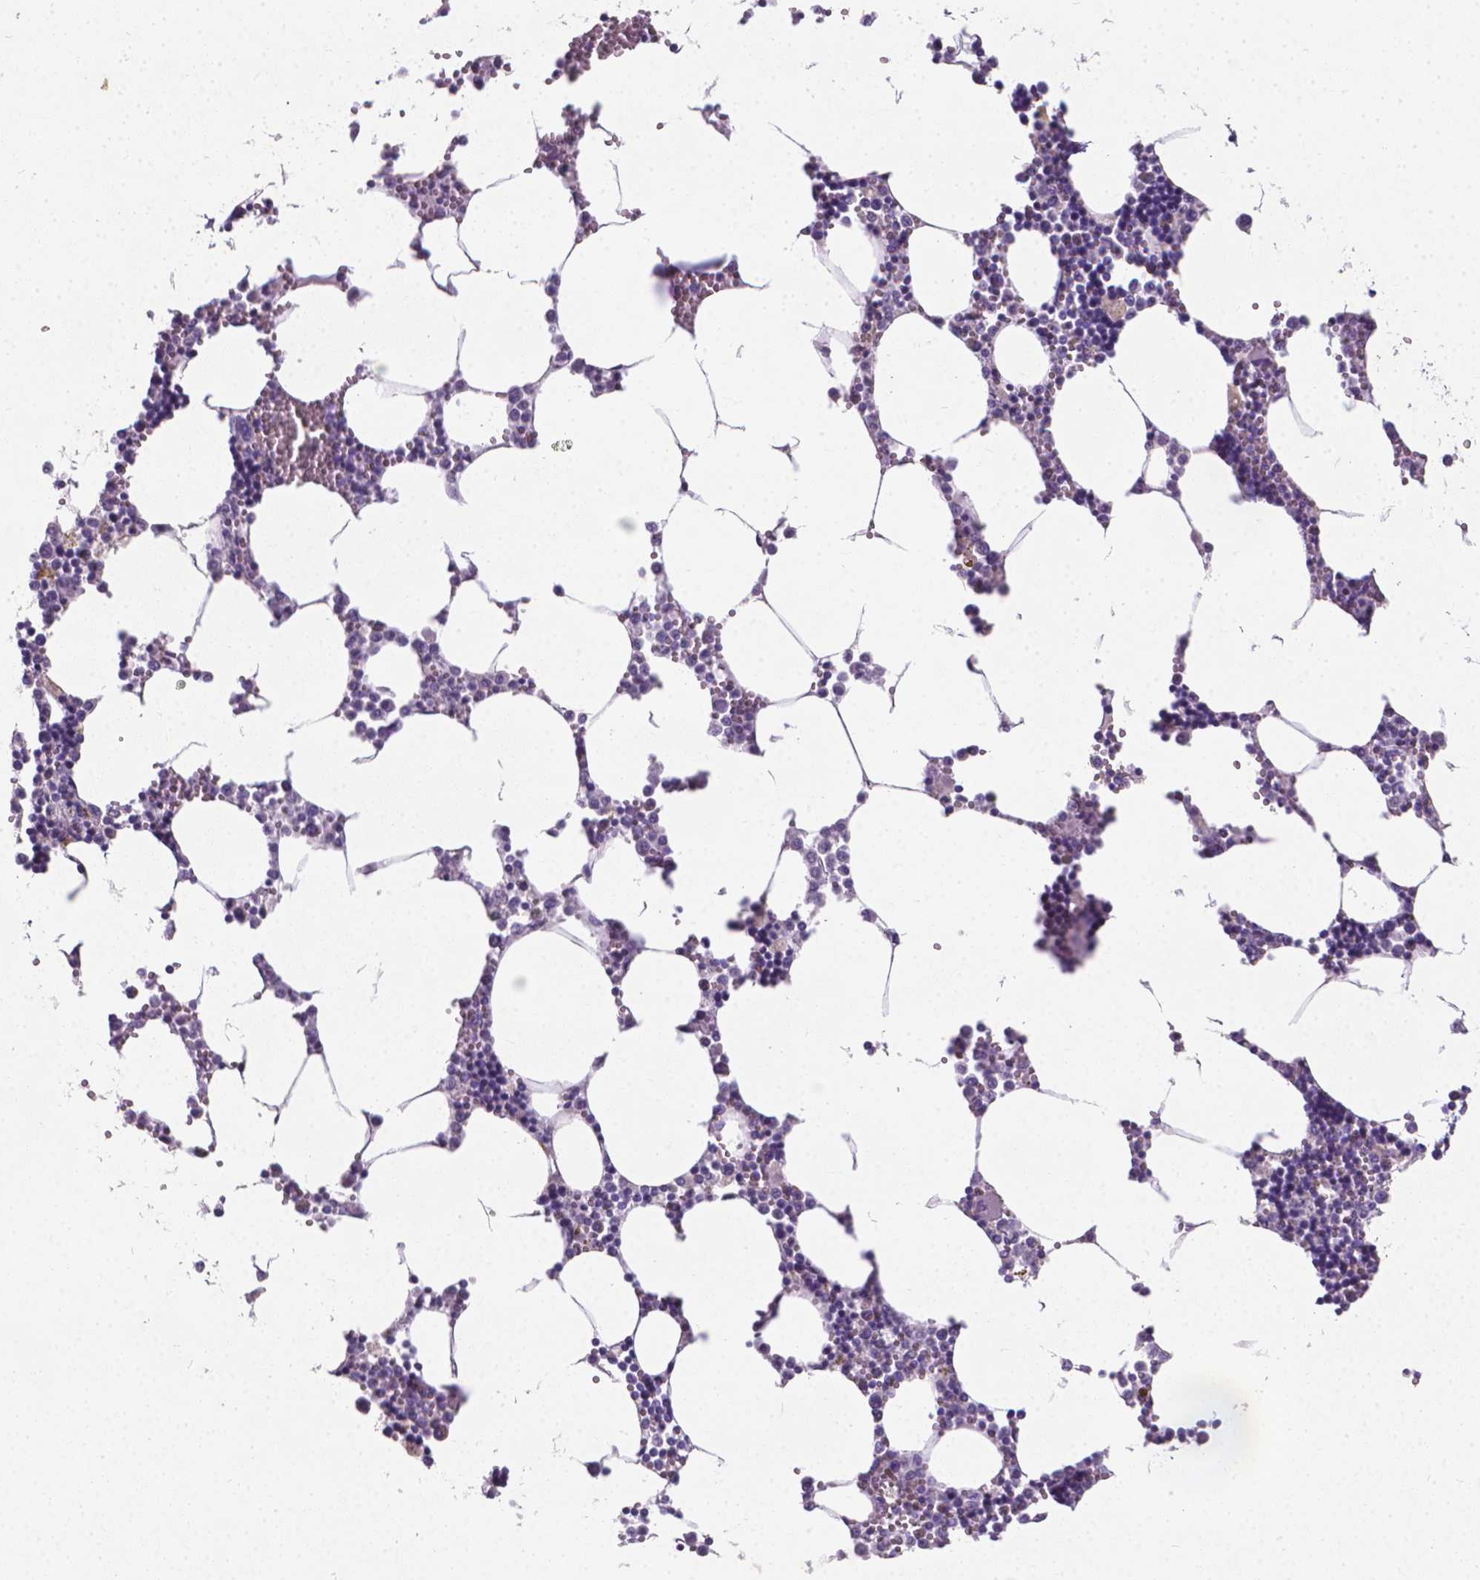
{"staining": {"intensity": "negative", "quantity": "none", "location": "none"}, "tissue": "bone marrow", "cell_type": "Hematopoietic cells", "image_type": "normal", "snomed": [{"axis": "morphology", "description": "Normal tissue, NOS"}, {"axis": "topography", "description": "Bone marrow"}], "caption": "Immunohistochemistry micrograph of normal bone marrow: human bone marrow stained with DAB (3,3'-diaminobenzidine) exhibits no significant protein staining in hematopoietic cells. (Stains: DAB IHC with hematoxylin counter stain, Microscopy: brightfield microscopy at high magnification).", "gene": "XPNPEP2", "patient": {"sex": "male", "age": 54}}